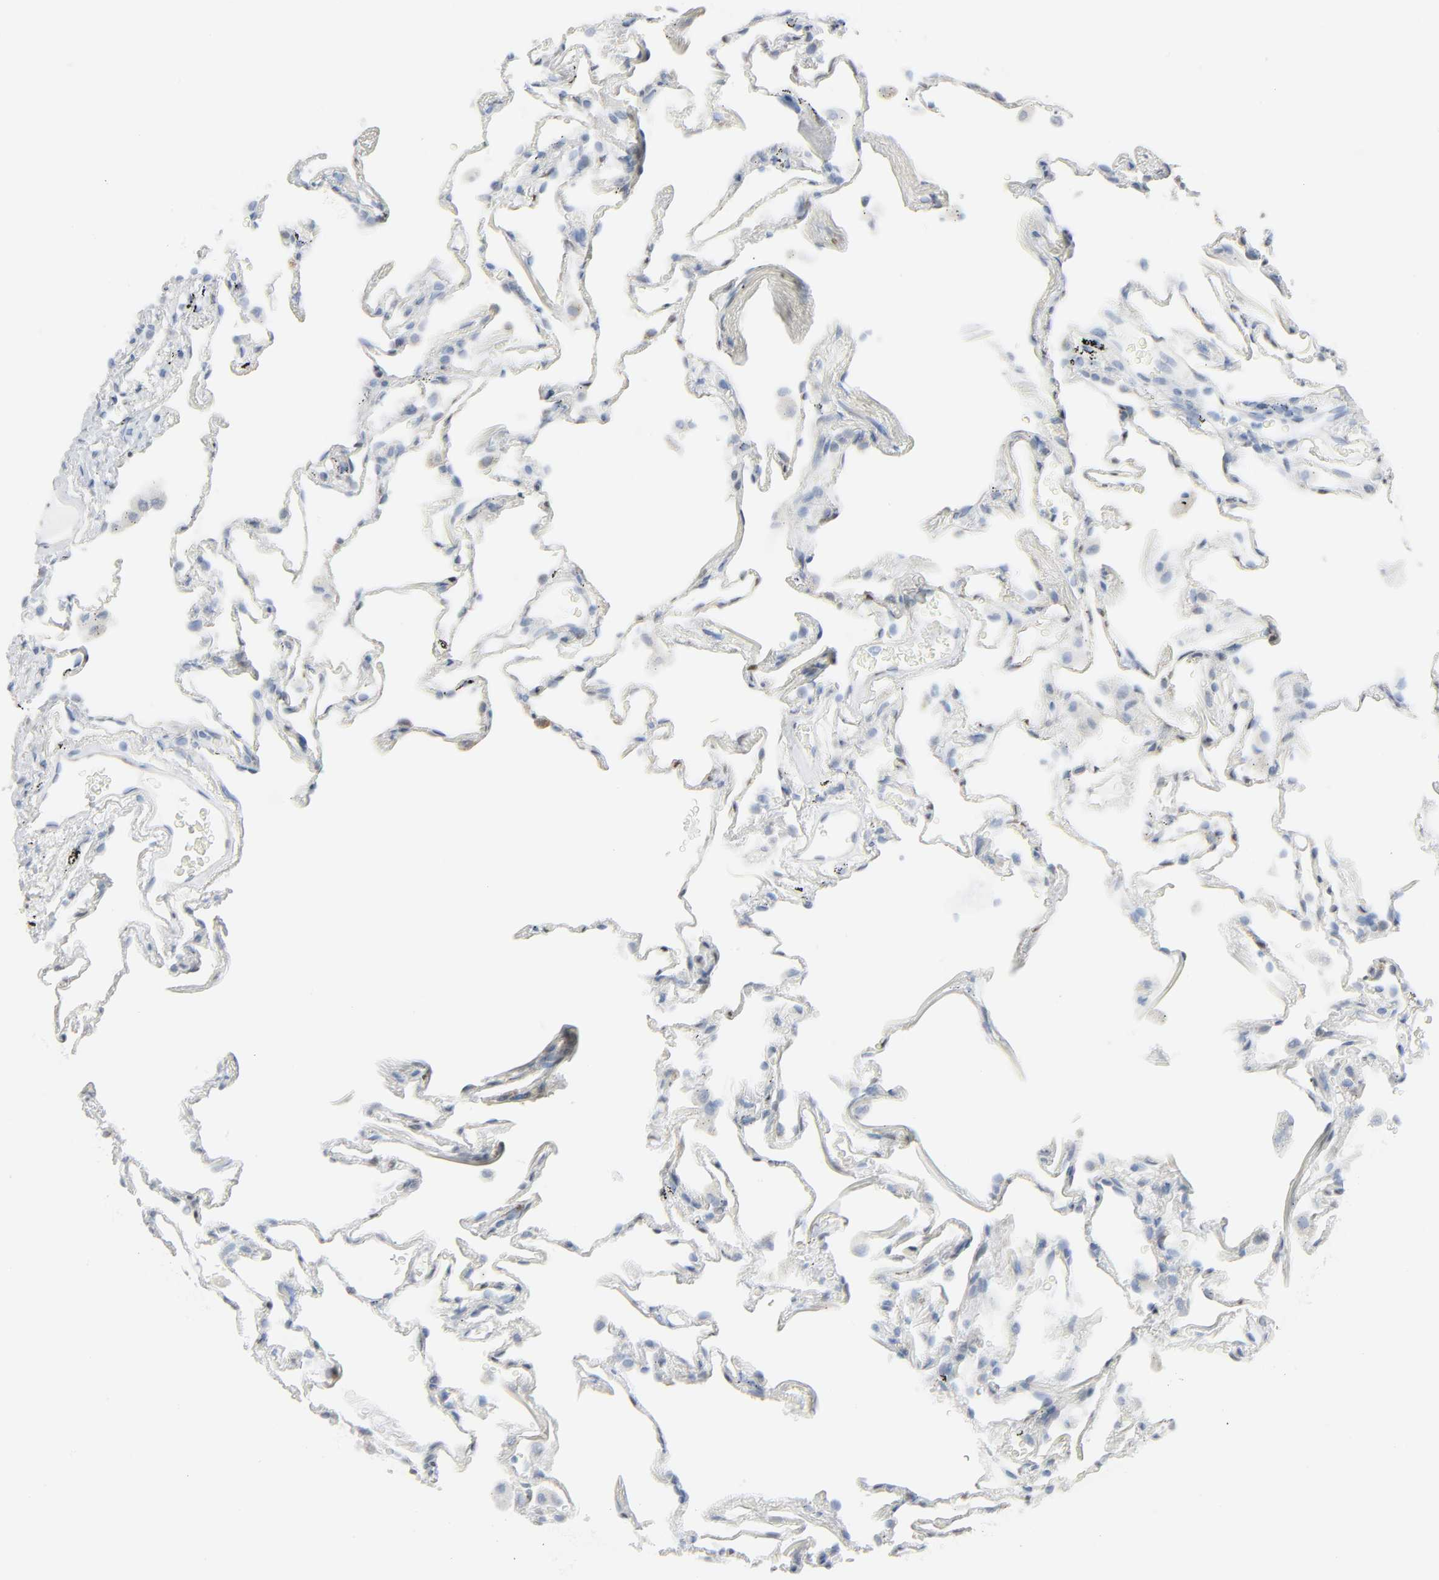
{"staining": {"intensity": "moderate", "quantity": "25%-75%", "location": "cytoplasmic/membranous,nuclear"}, "tissue": "lung", "cell_type": "Alveolar cells", "image_type": "normal", "snomed": [{"axis": "morphology", "description": "Normal tissue, NOS"}, {"axis": "morphology", "description": "Inflammation, NOS"}, {"axis": "topography", "description": "Lung"}], "caption": "Immunohistochemistry (IHC) staining of unremarkable lung, which displays medium levels of moderate cytoplasmic/membranous,nuclear expression in about 25%-75% of alveolar cells indicating moderate cytoplasmic/membranous,nuclear protein positivity. The staining was performed using DAB (brown) for protein detection and nuclei were counterstained in hematoxylin (blue).", "gene": "ZBTB16", "patient": {"sex": "male", "age": 69}}